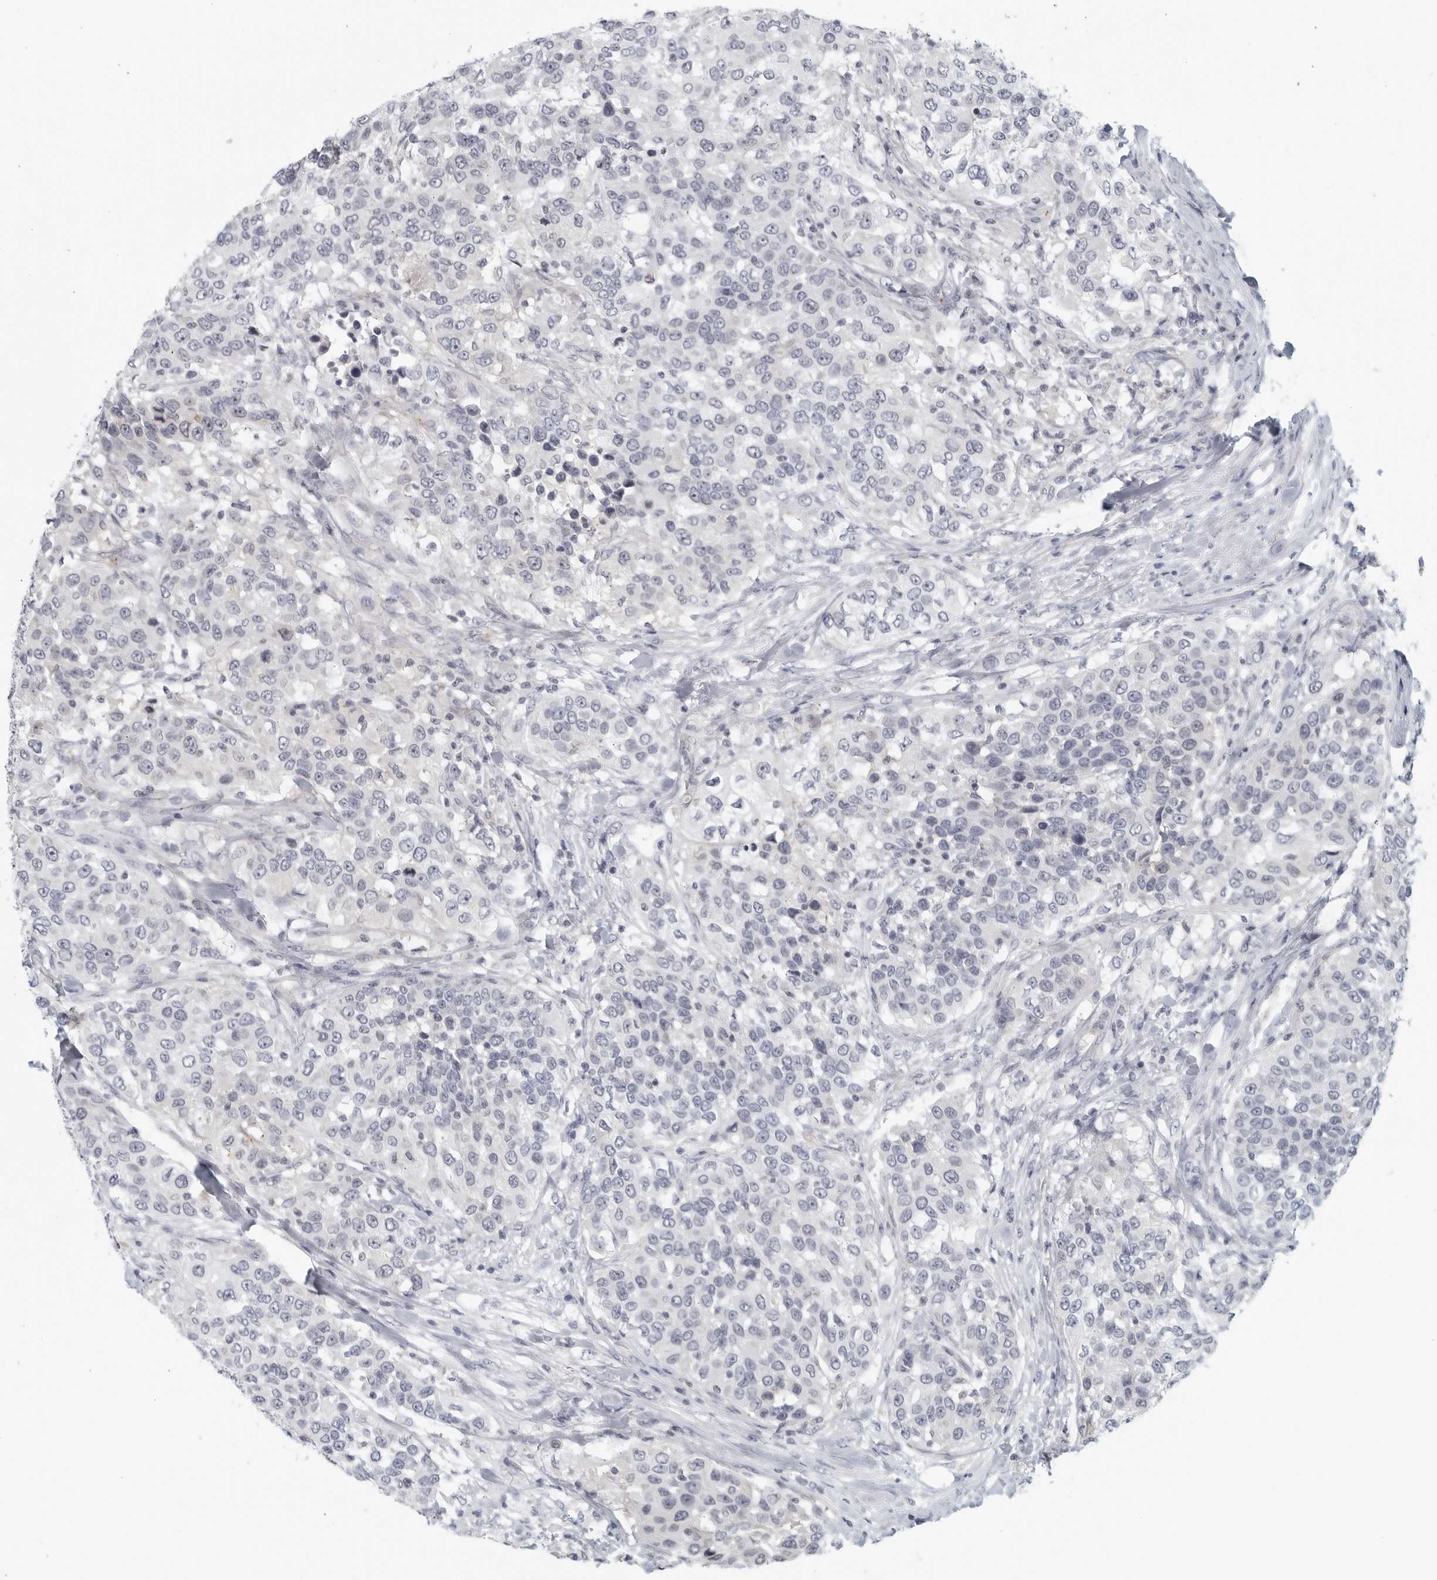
{"staining": {"intensity": "negative", "quantity": "none", "location": "none"}, "tissue": "urothelial cancer", "cell_type": "Tumor cells", "image_type": "cancer", "snomed": [{"axis": "morphology", "description": "Urothelial carcinoma, High grade"}, {"axis": "topography", "description": "Urinary bladder"}], "caption": "Urothelial cancer was stained to show a protein in brown. There is no significant positivity in tumor cells.", "gene": "MATN1", "patient": {"sex": "female", "age": 80}}